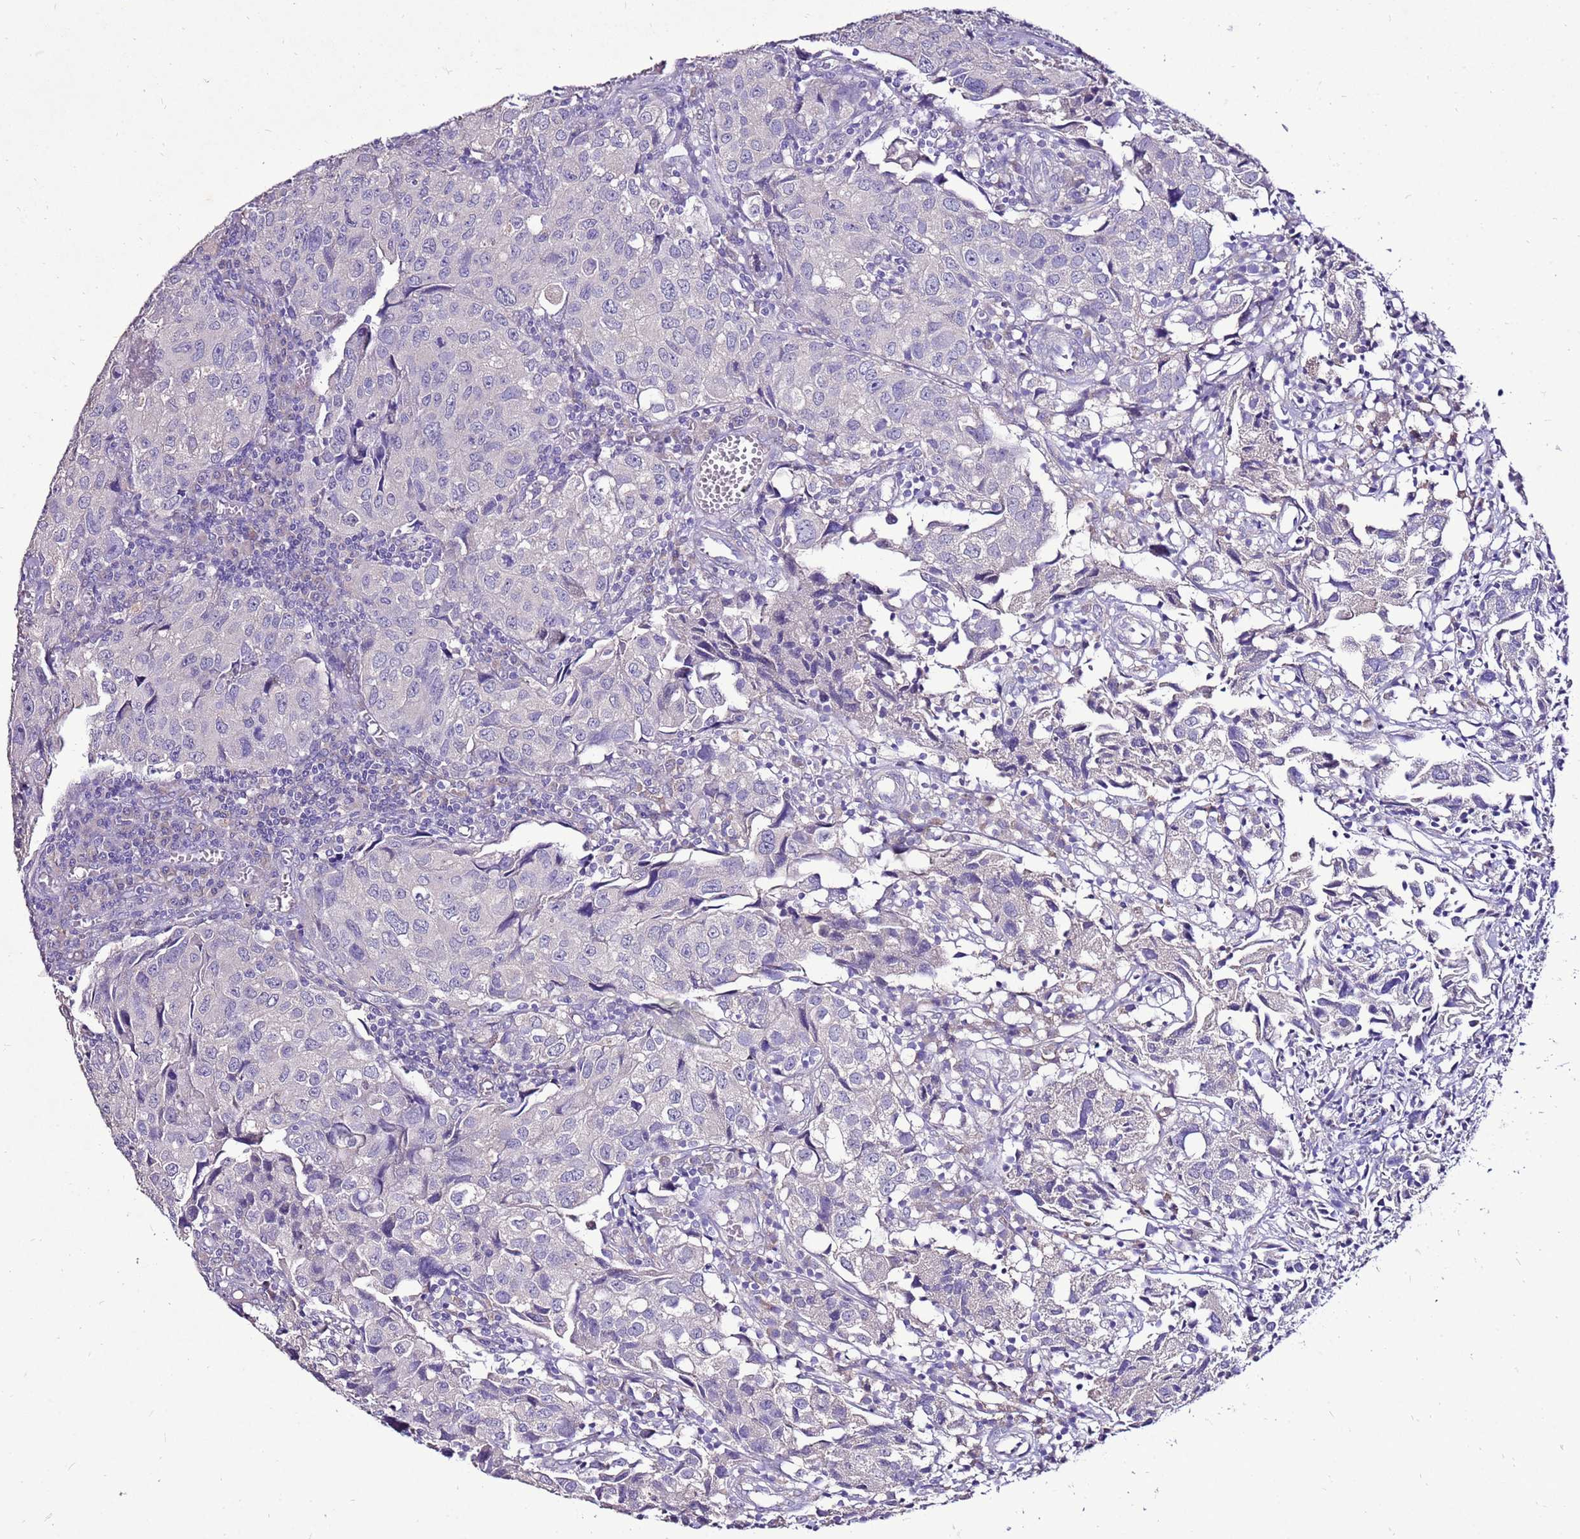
{"staining": {"intensity": "negative", "quantity": "none", "location": "none"}, "tissue": "urothelial cancer", "cell_type": "Tumor cells", "image_type": "cancer", "snomed": [{"axis": "morphology", "description": "Urothelial carcinoma, High grade"}, {"axis": "topography", "description": "Urinary bladder"}], "caption": "This is an immunohistochemistry photomicrograph of human urothelial carcinoma (high-grade). There is no positivity in tumor cells.", "gene": "TMEM106C", "patient": {"sex": "female", "age": 75}}